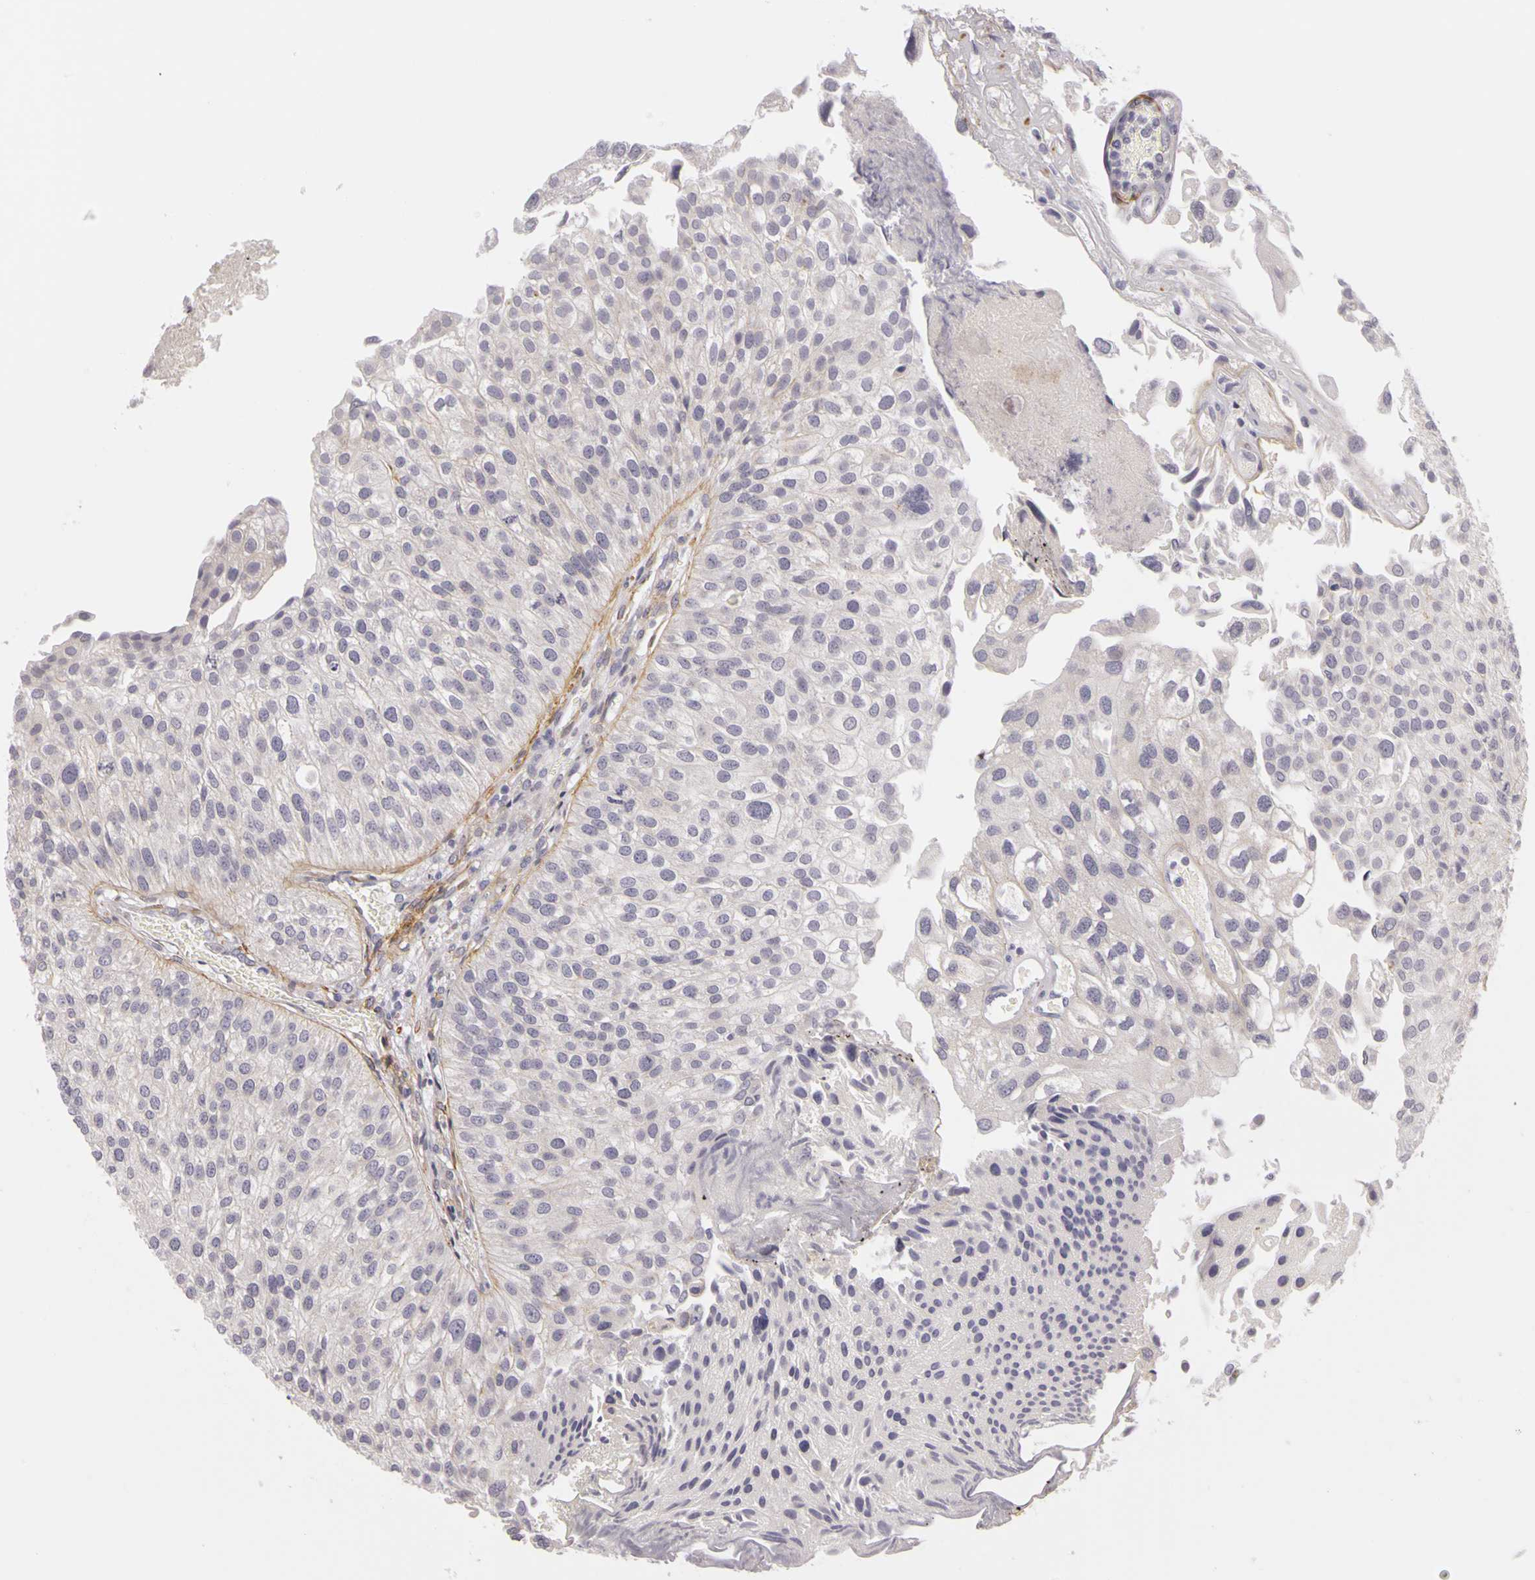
{"staining": {"intensity": "weak", "quantity": ">75%", "location": "cytoplasmic/membranous"}, "tissue": "urothelial cancer", "cell_type": "Tumor cells", "image_type": "cancer", "snomed": [{"axis": "morphology", "description": "Urothelial carcinoma, Low grade"}, {"axis": "topography", "description": "Urinary bladder"}], "caption": "Immunohistochemical staining of human low-grade urothelial carcinoma shows weak cytoplasmic/membranous protein staining in approximately >75% of tumor cells.", "gene": "CNTN2", "patient": {"sex": "female", "age": 89}}